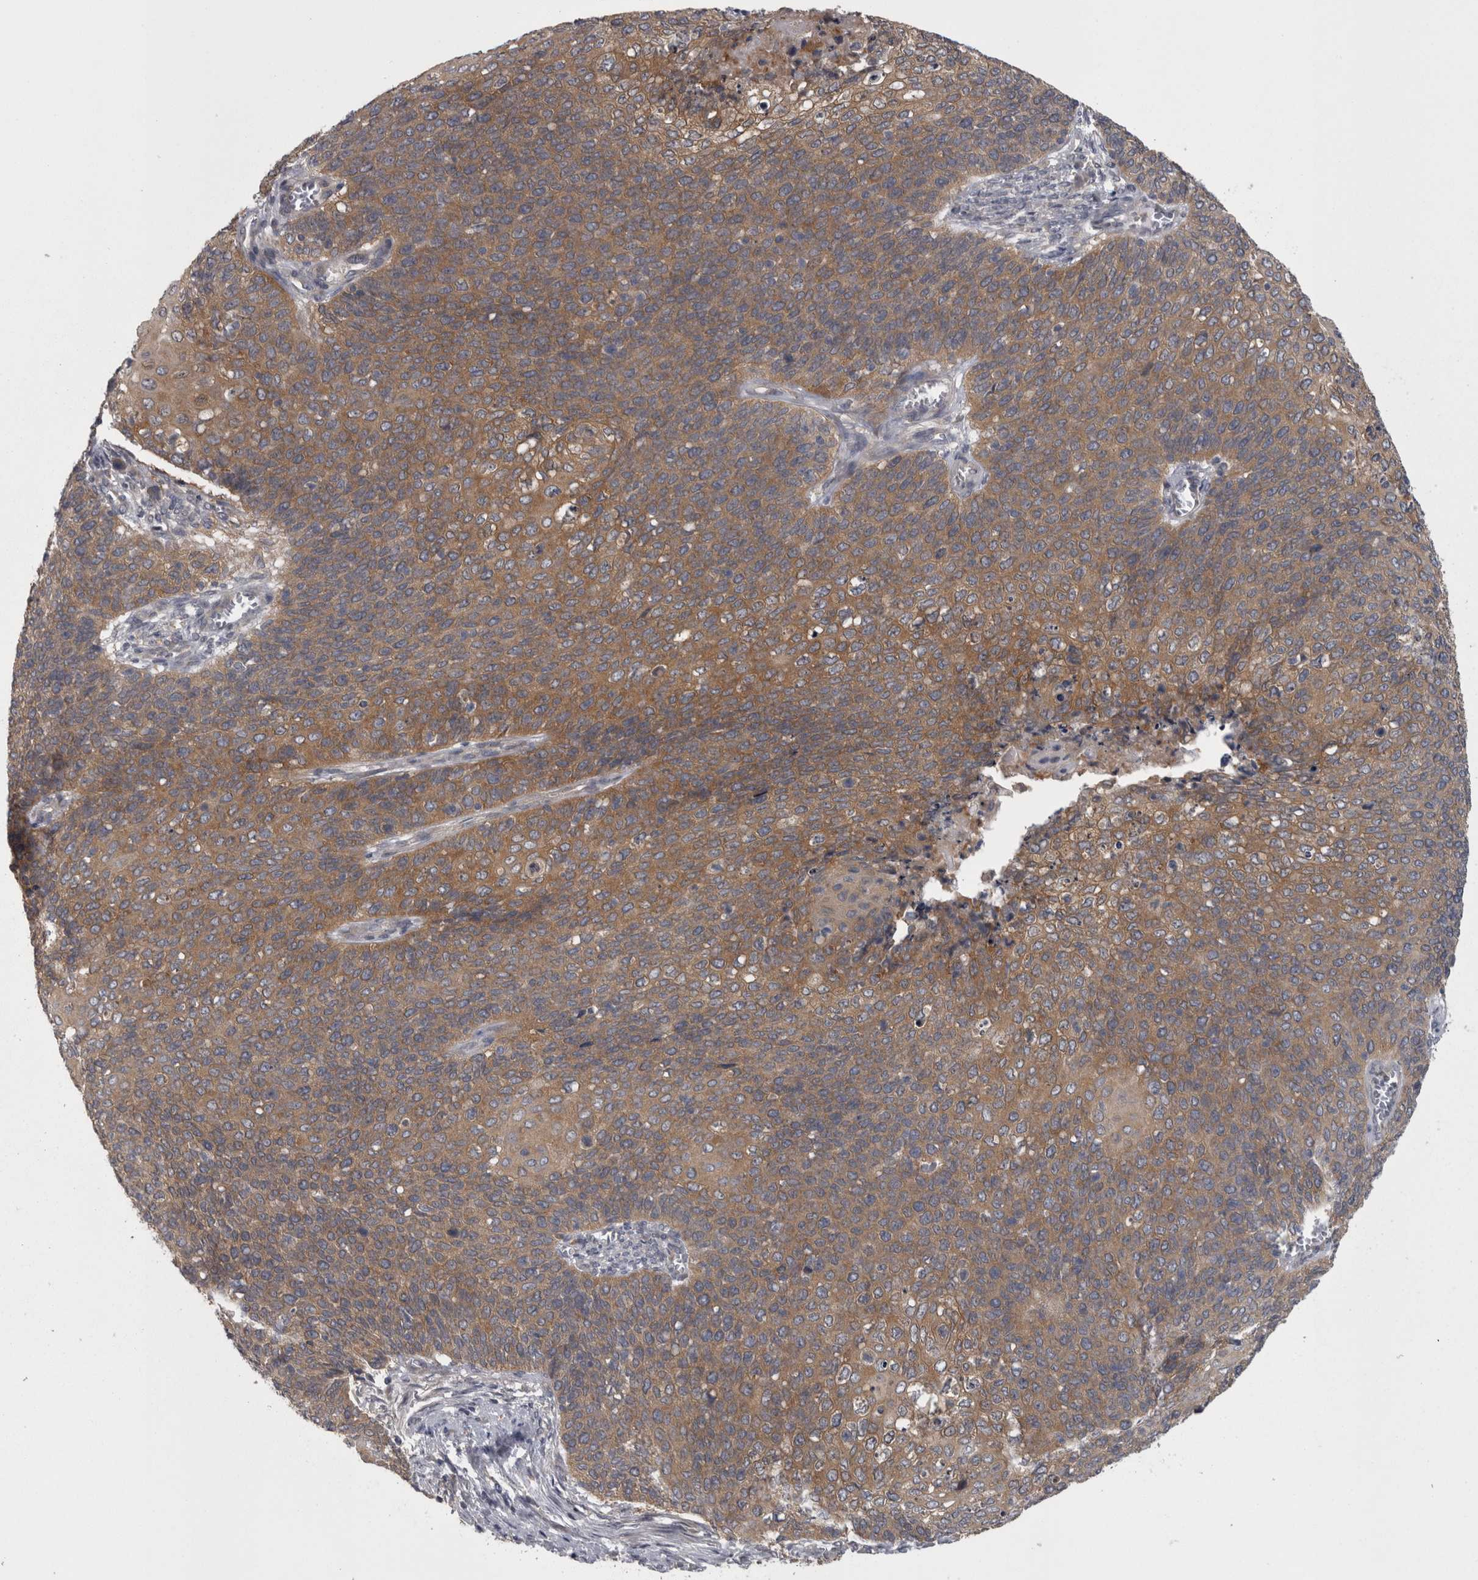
{"staining": {"intensity": "moderate", "quantity": ">75%", "location": "cytoplasmic/membranous"}, "tissue": "cervical cancer", "cell_type": "Tumor cells", "image_type": "cancer", "snomed": [{"axis": "morphology", "description": "Squamous cell carcinoma, NOS"}, {"axis": "topography", "description": "Cervix"}], "caption": "IHC staining of cervical cancer, which displays medium levels of moderate cytoplasmic/membranous positivity in about >75% of tumor cells indicating moderate cytoplasmic/membranous protein positivity. The staining was performed using DAB (brown) for protein detection and nuclei were counterstained in hematoxylin (blue).", "gene": "PRKCI", "patient": {"sex": "female", "age": 39}}